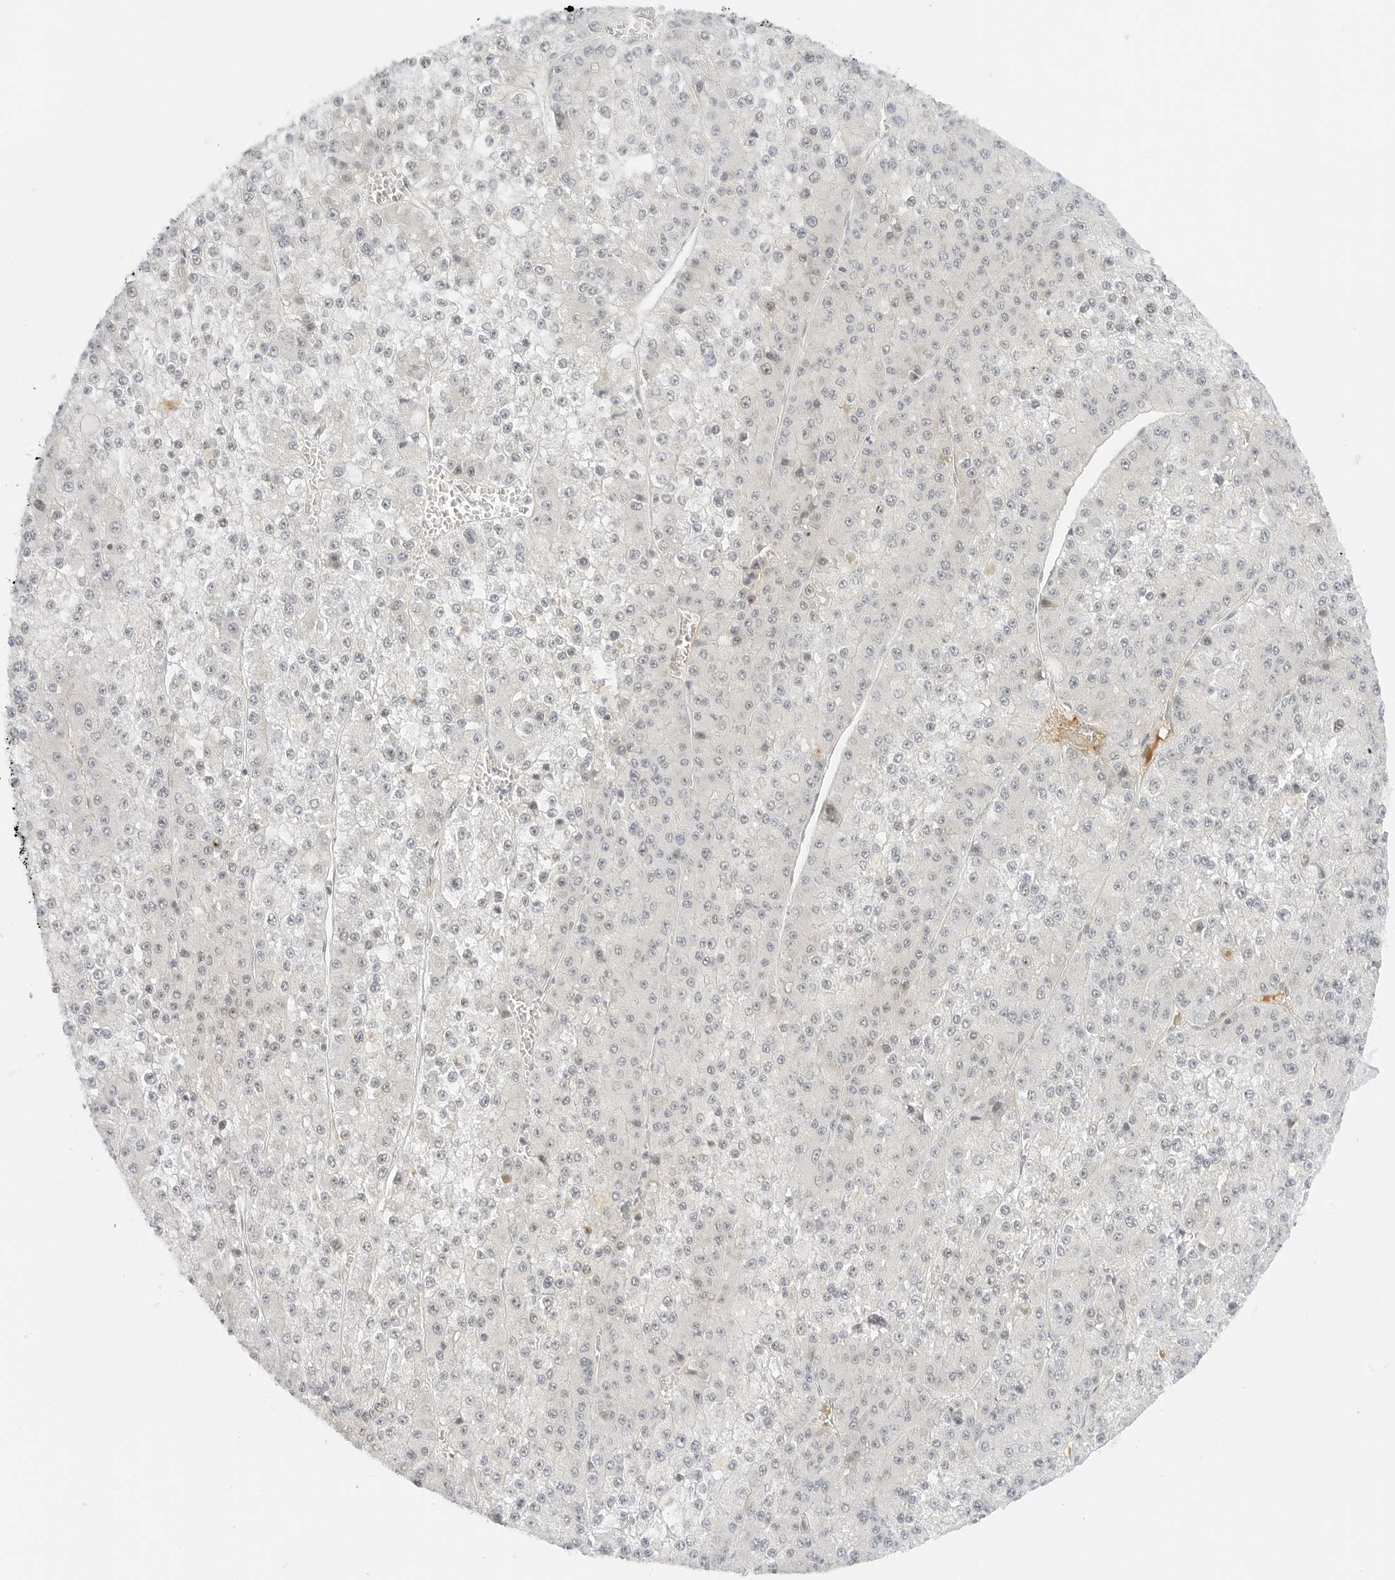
{"staining": {"intensity": "weak", "quantity": "<25%", "location": "nuclear"}, "tissue": "liver cancer", "cell_type": "Tumor cells", "image_type": "cancer", "snomed": [{"axis": "morphology", "description": "Carcinoma, Hepatocellular, NOS"}, {"axis": "topography", "description": "Liver"}], "caption": "This is an immunohistochemistry (IHC) image of hepatocellular carcinoma (liver). There is no positivity in tumor cells.", "gene": "NEO1", "patient": {"sex": "female", "age": 73}}